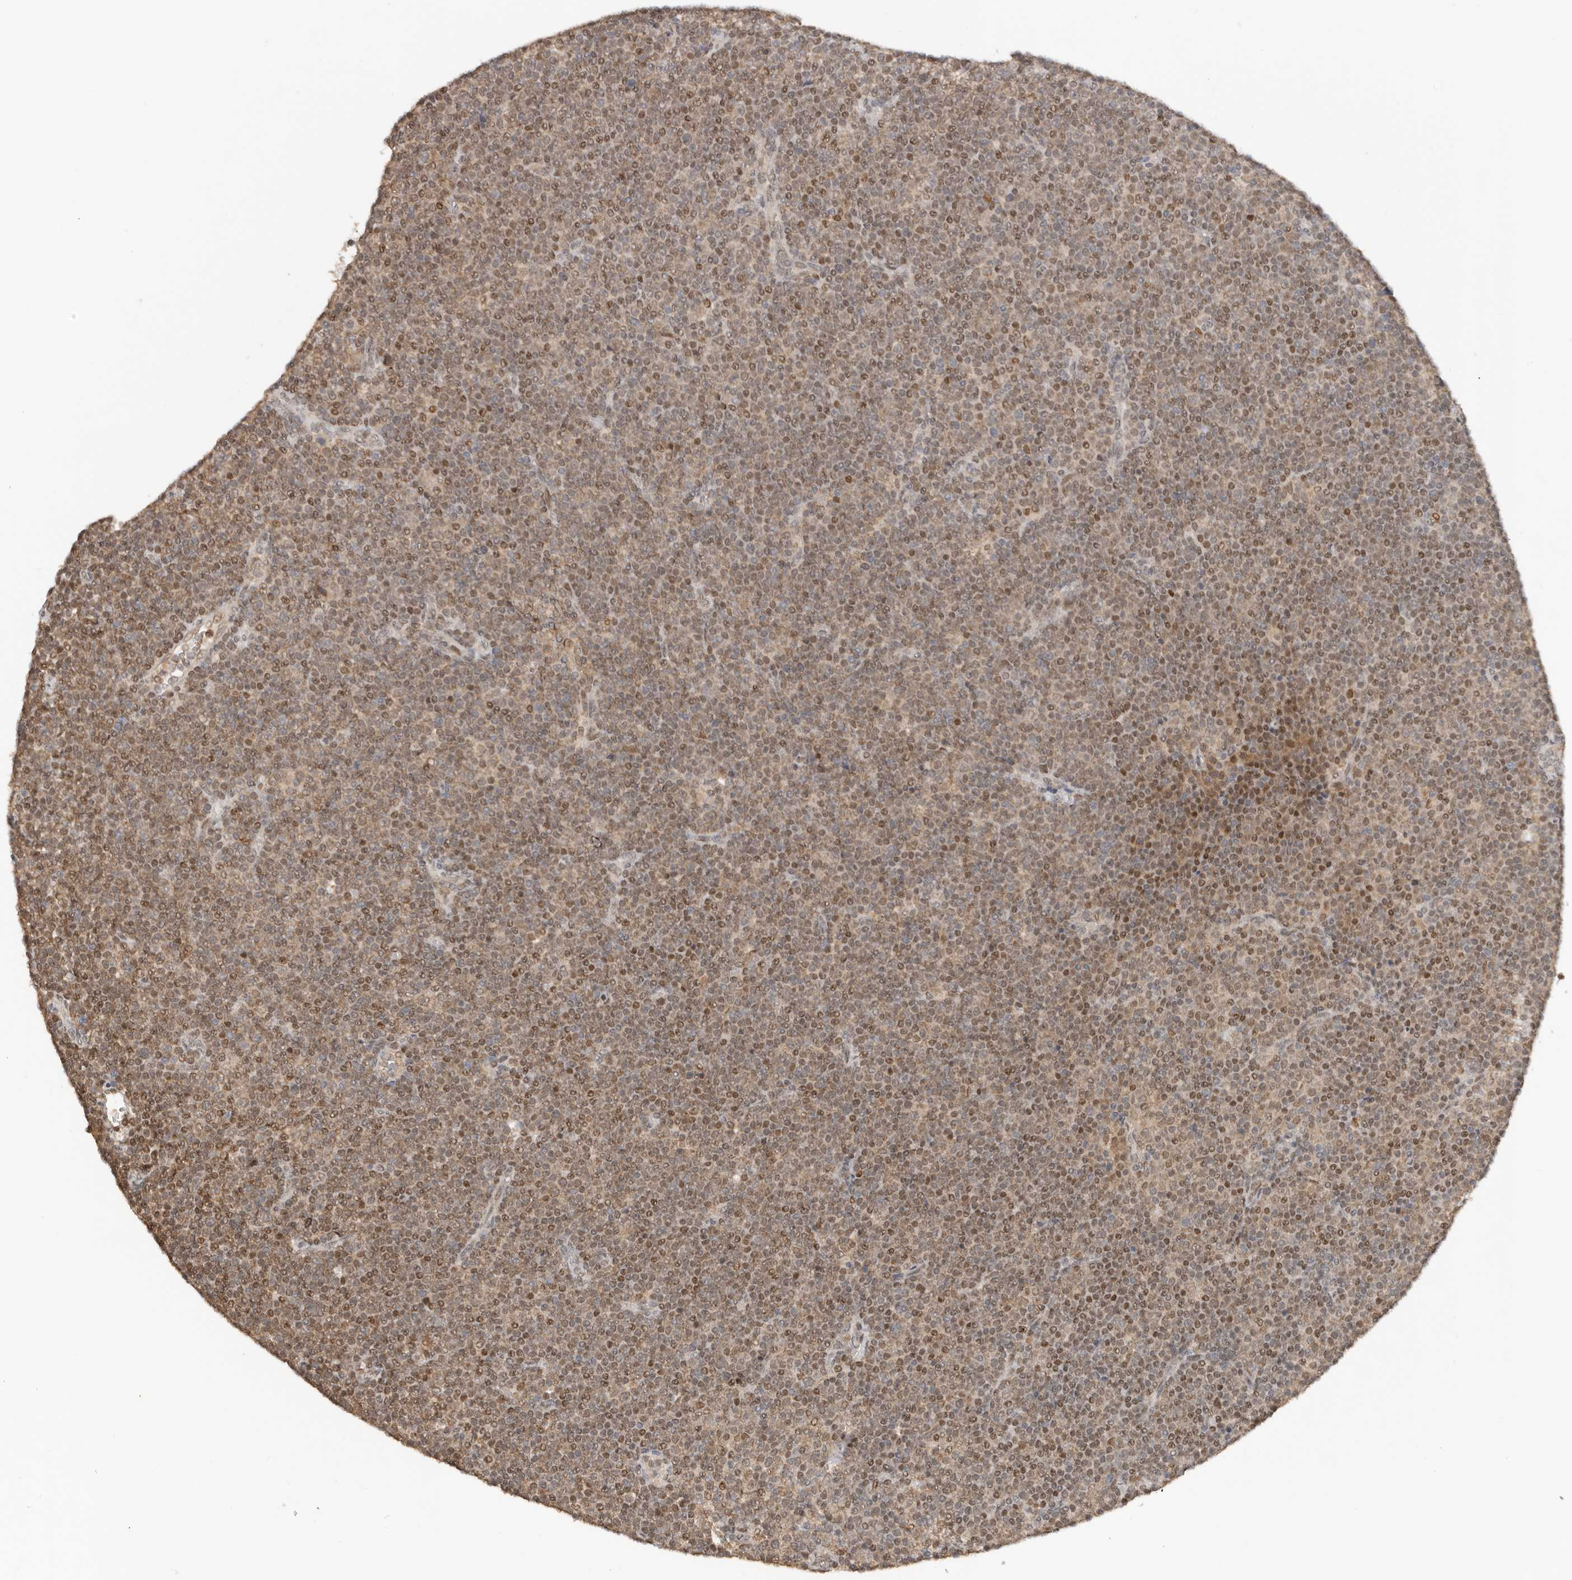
{"staining": {"intensity": "moderate", "quantity": ">75%", "location": "cytoplasmic/membranous,nuclear"}, "tissue": "lymphoma", "cell_type": "Tumor cells", "image_type": "cancer", "snomed": [{"axis": "morphology", "description": "Malignant lymphoma, non-Hodgkin's type, Low grade"}, {"axis": "topography", "description": "Lymph node"}], "caption": "This micrograph reveals immunohistochemistry (IHC) staining of low-grade malignant lymphoma, non-Hodgkin's type, with medium moderate cytoplasmic/membranous and nuclear expression in about >75% of tumor cells.", "gene": "SEC14L1", "patient": {"sex": "female", "age": 67}}